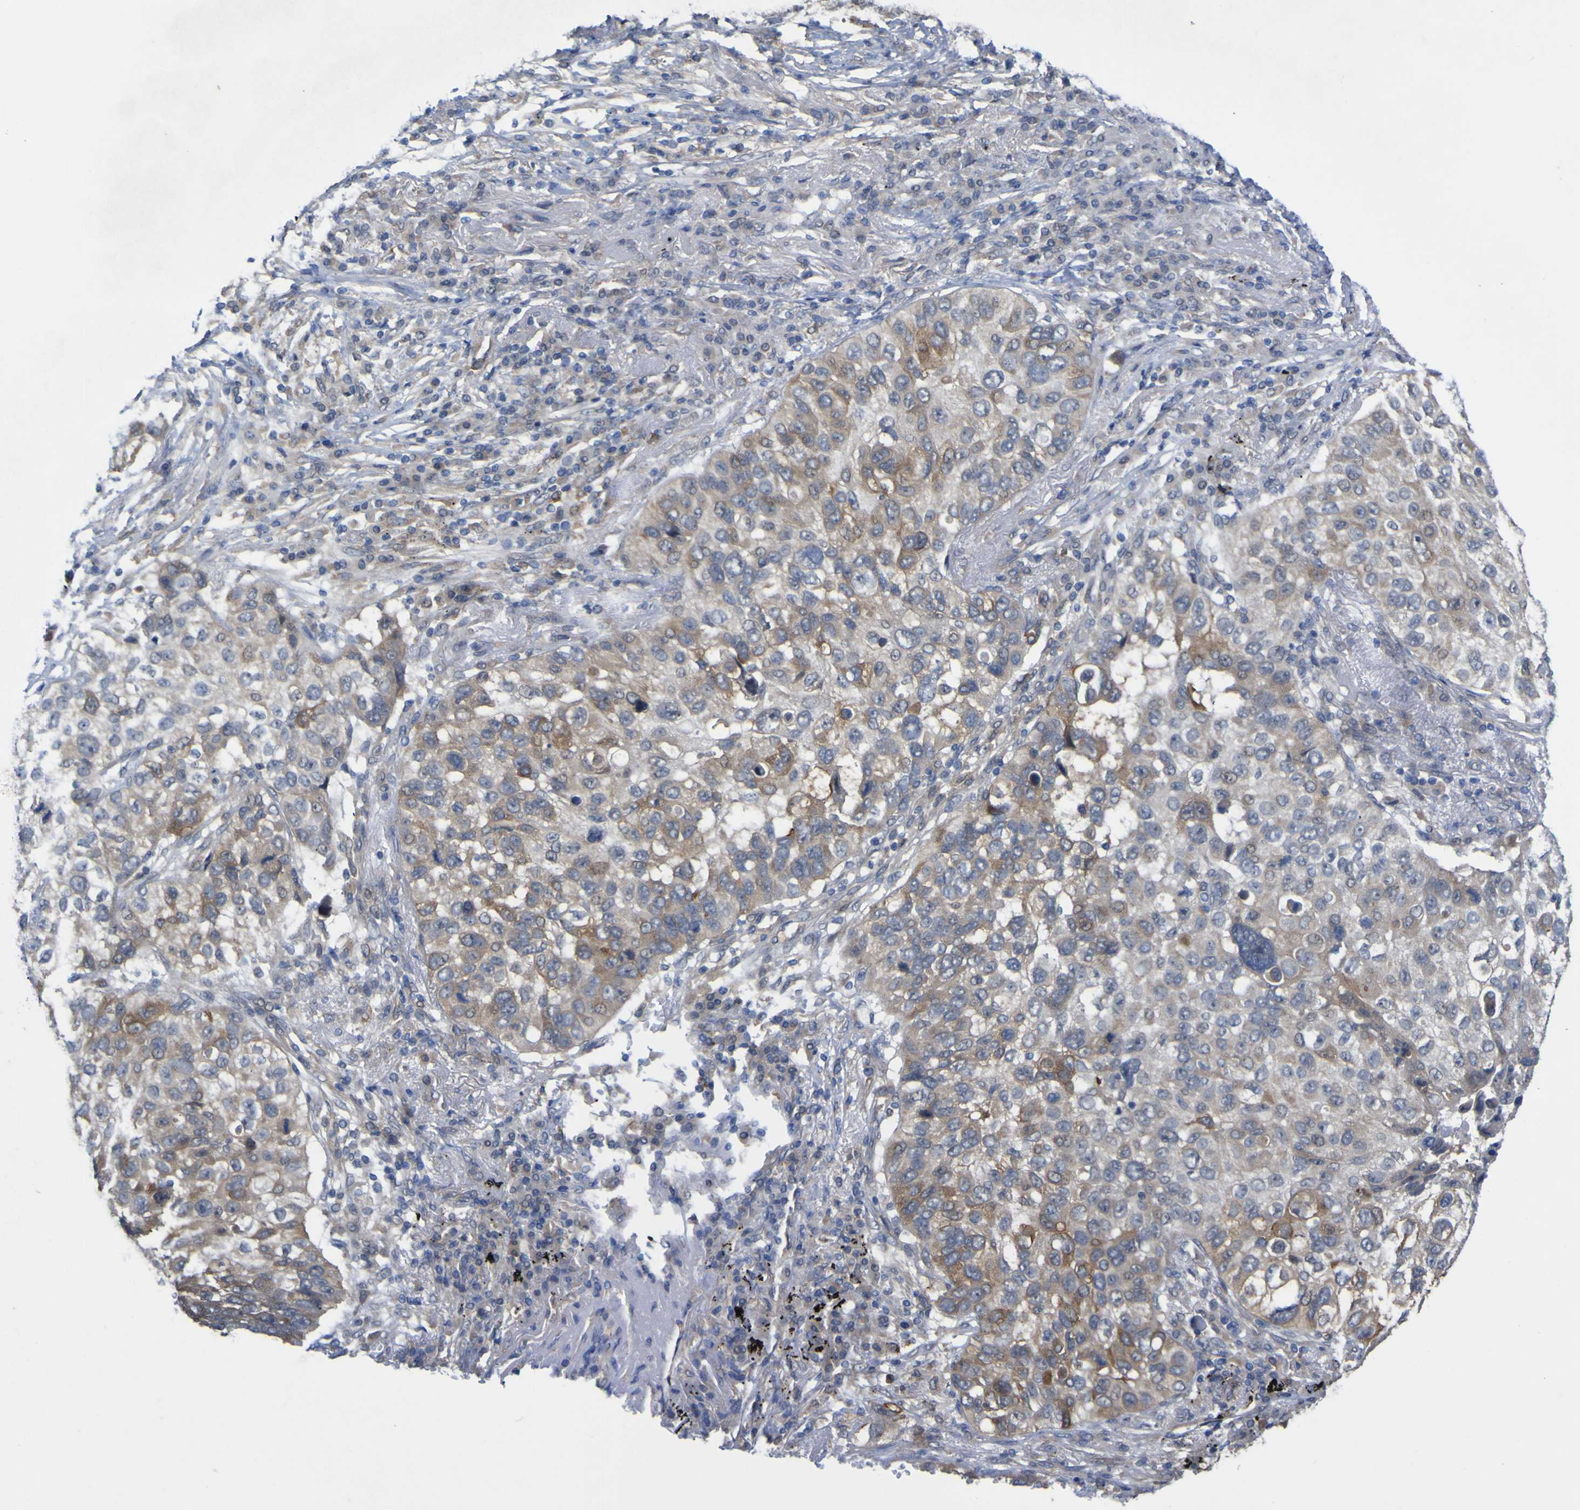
{"staining": {"intensity": "moderate", "quantity": "25%-75%", "location": "cytoplasmic/membranous"}, "tissue": "lung cancer", "cell_type": "Tumor cells", "image_type": "cancer", "snomed": [{"axis": "morphology", "description": "Squamous cell carcinoma, NOS"}, {"axis": "topography", "description": "Lung"}], "caption": "A brown stain labels moderate cytoplasmic/membranous positivity of a protein in lung cancer tumor cells. (DAB IHC, brown staining for protein, blue staining for nuclei).", "gene": "TNFRSF11A", "patient": {"sex": "male", "age": 57}}